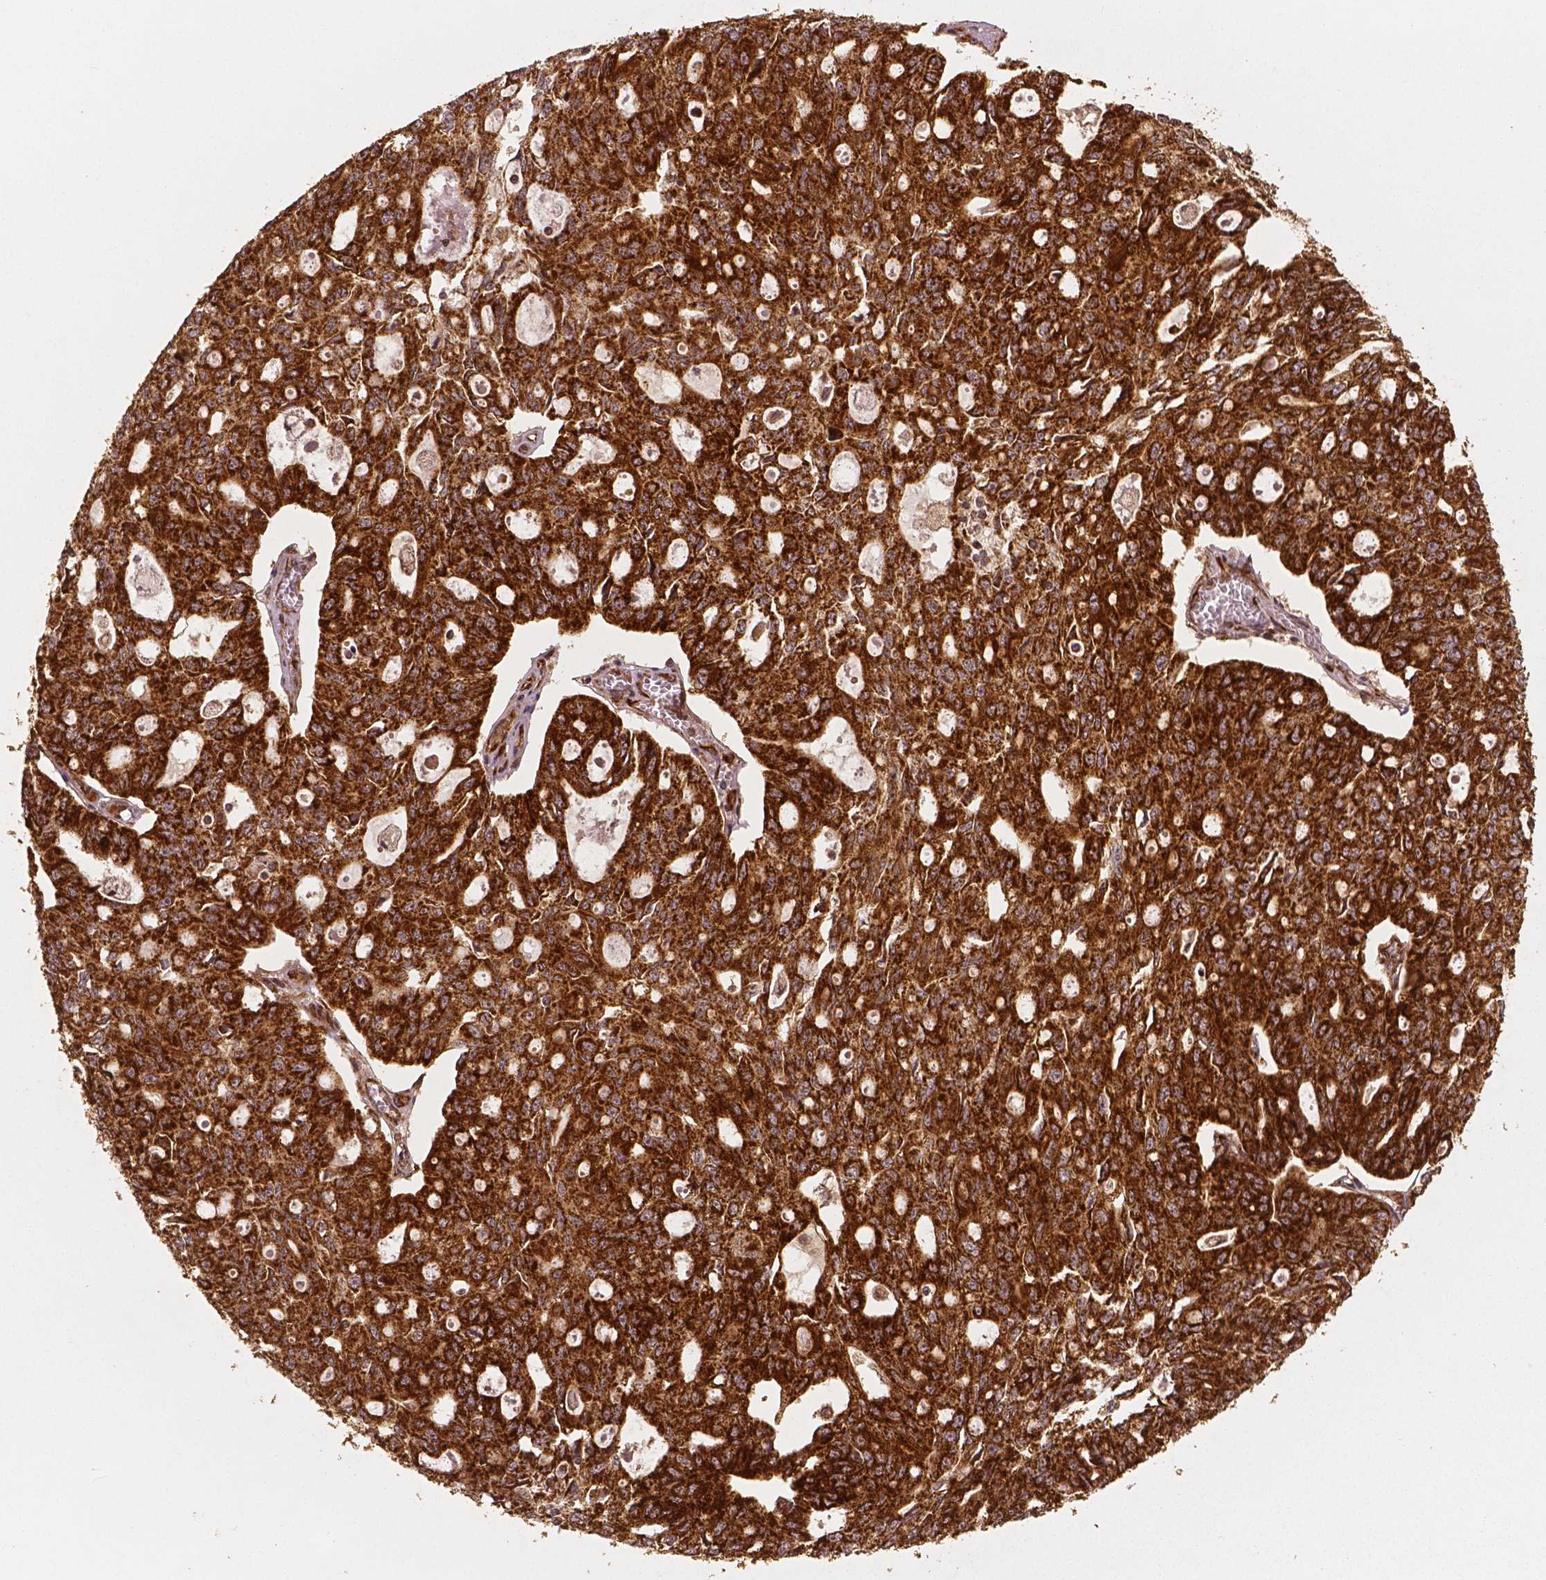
{"staining": {"intensity": "strong", "quantity": ">75%", "location": "cytoplasmic/membranous"}, "tissue": "ovarian cancer", "cell_type": "Tumor cells", "image_type": "cancer", "snomed": [{"axis": "morphology", "description": "Carcinoma, endometroid"}, {"axis": "topography", "description": "Ovary"}], "caption": "Ovarian cancer (endometroid carcinoma) tissue reveals strong cytoplasmic/membranous staining in approximately >75% of tumor cells, visualized by immunohistochemistry. (DAB (3,3'-diaminobenzidine) IHC with brightfield microscopy, high magnification).", "gene": "PGAM5", "patient": {"sex": "female", "age": 65}}